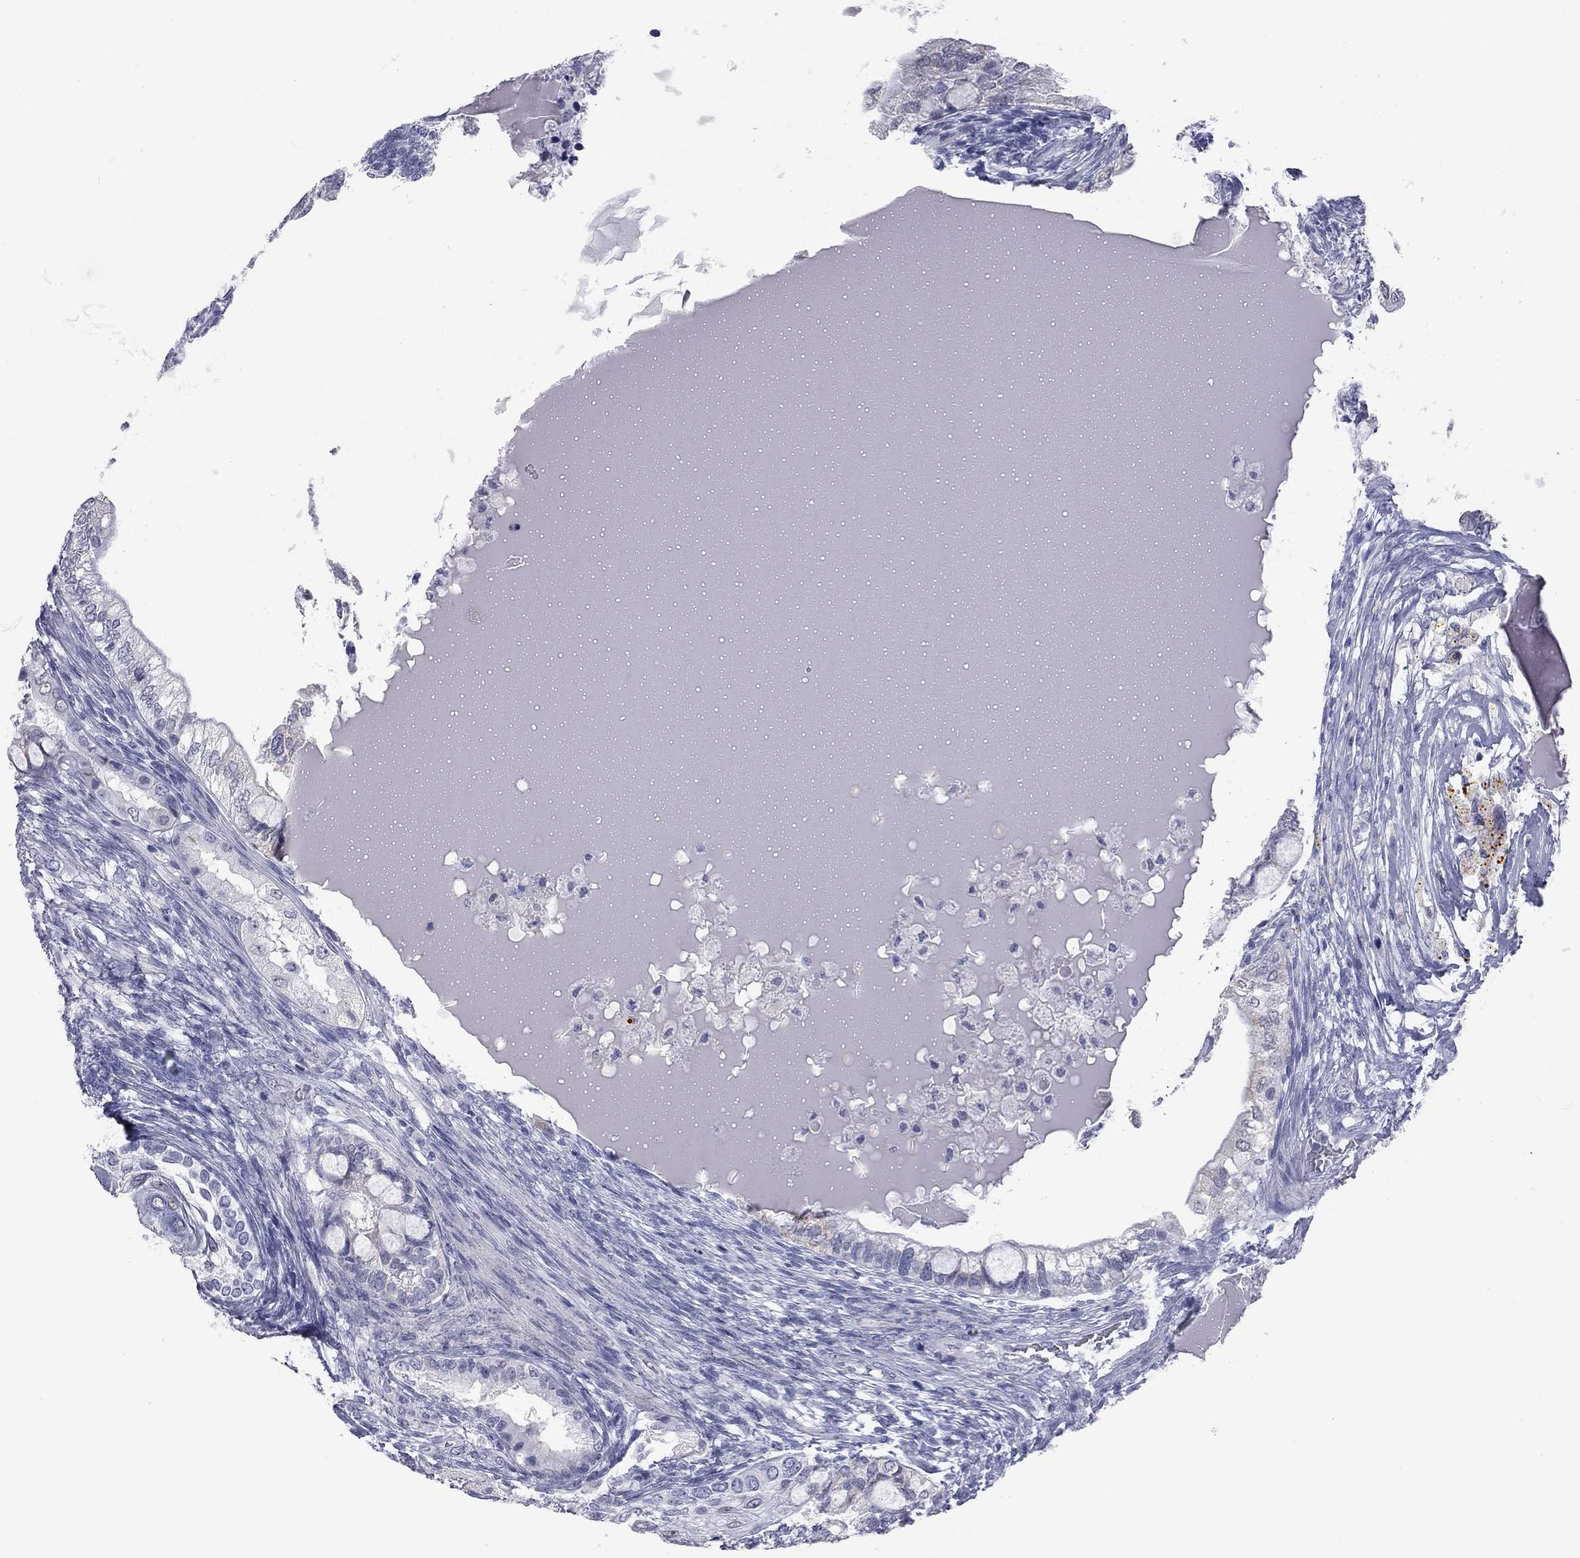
{"staining": {"intensity": "negative", "quantity": "none", "location": "none"}, "tissue": "testis cancer", "cell_type": "Tumor cells", "image_type": "cancer", "snomed": [{"axis": "morphology", "description": "Seminoma, NOS"}, {"axis": "morphology", "description": "Carcinoma, Embryonal, NOS"}, {"axis": "topography", "description": "Testis"}], "caption": "Human testis cancer stained for a protein using IHC reveals no staining in tumor cells.", "gene": "AK8", "patient": {"sex": "male", "age": 41}}